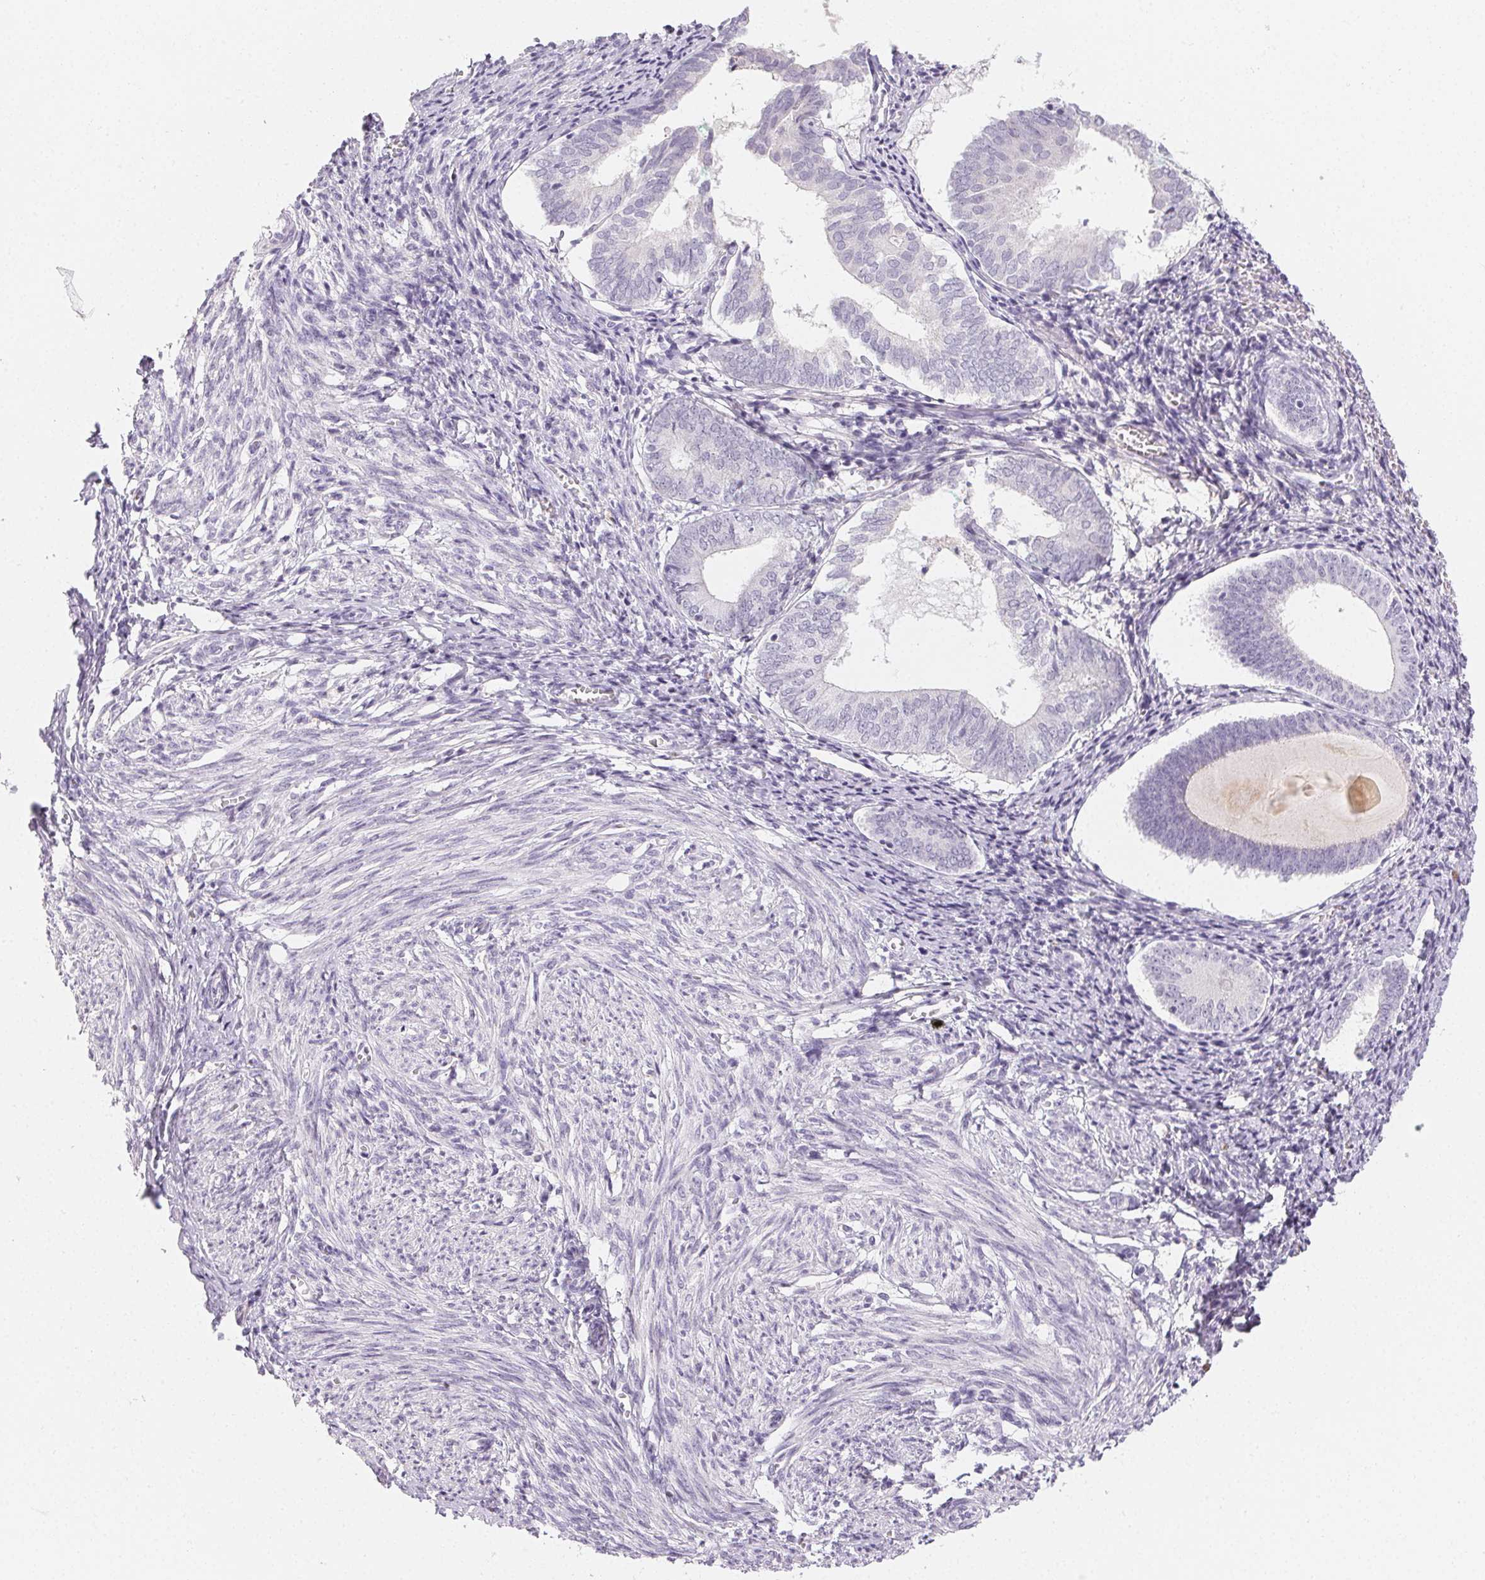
{"staining": {"intensity": "negative", "quantity": "none", "location": "none"}, "tissue": "endometrium", "cell_type": "Cells in endometrial stroma", "image_type": "normal", "snomed": [{"axis": "morphology", "description": "Normal tissue, NOS"}, {"axis": "topography", "description": "Endometrium"}], "caption": "IHC of unremarkable endometrium displays no positivity in cells in endometrial stroma.", "gene": "MIOX", "patient": {"sex": "female", "age": 50}}